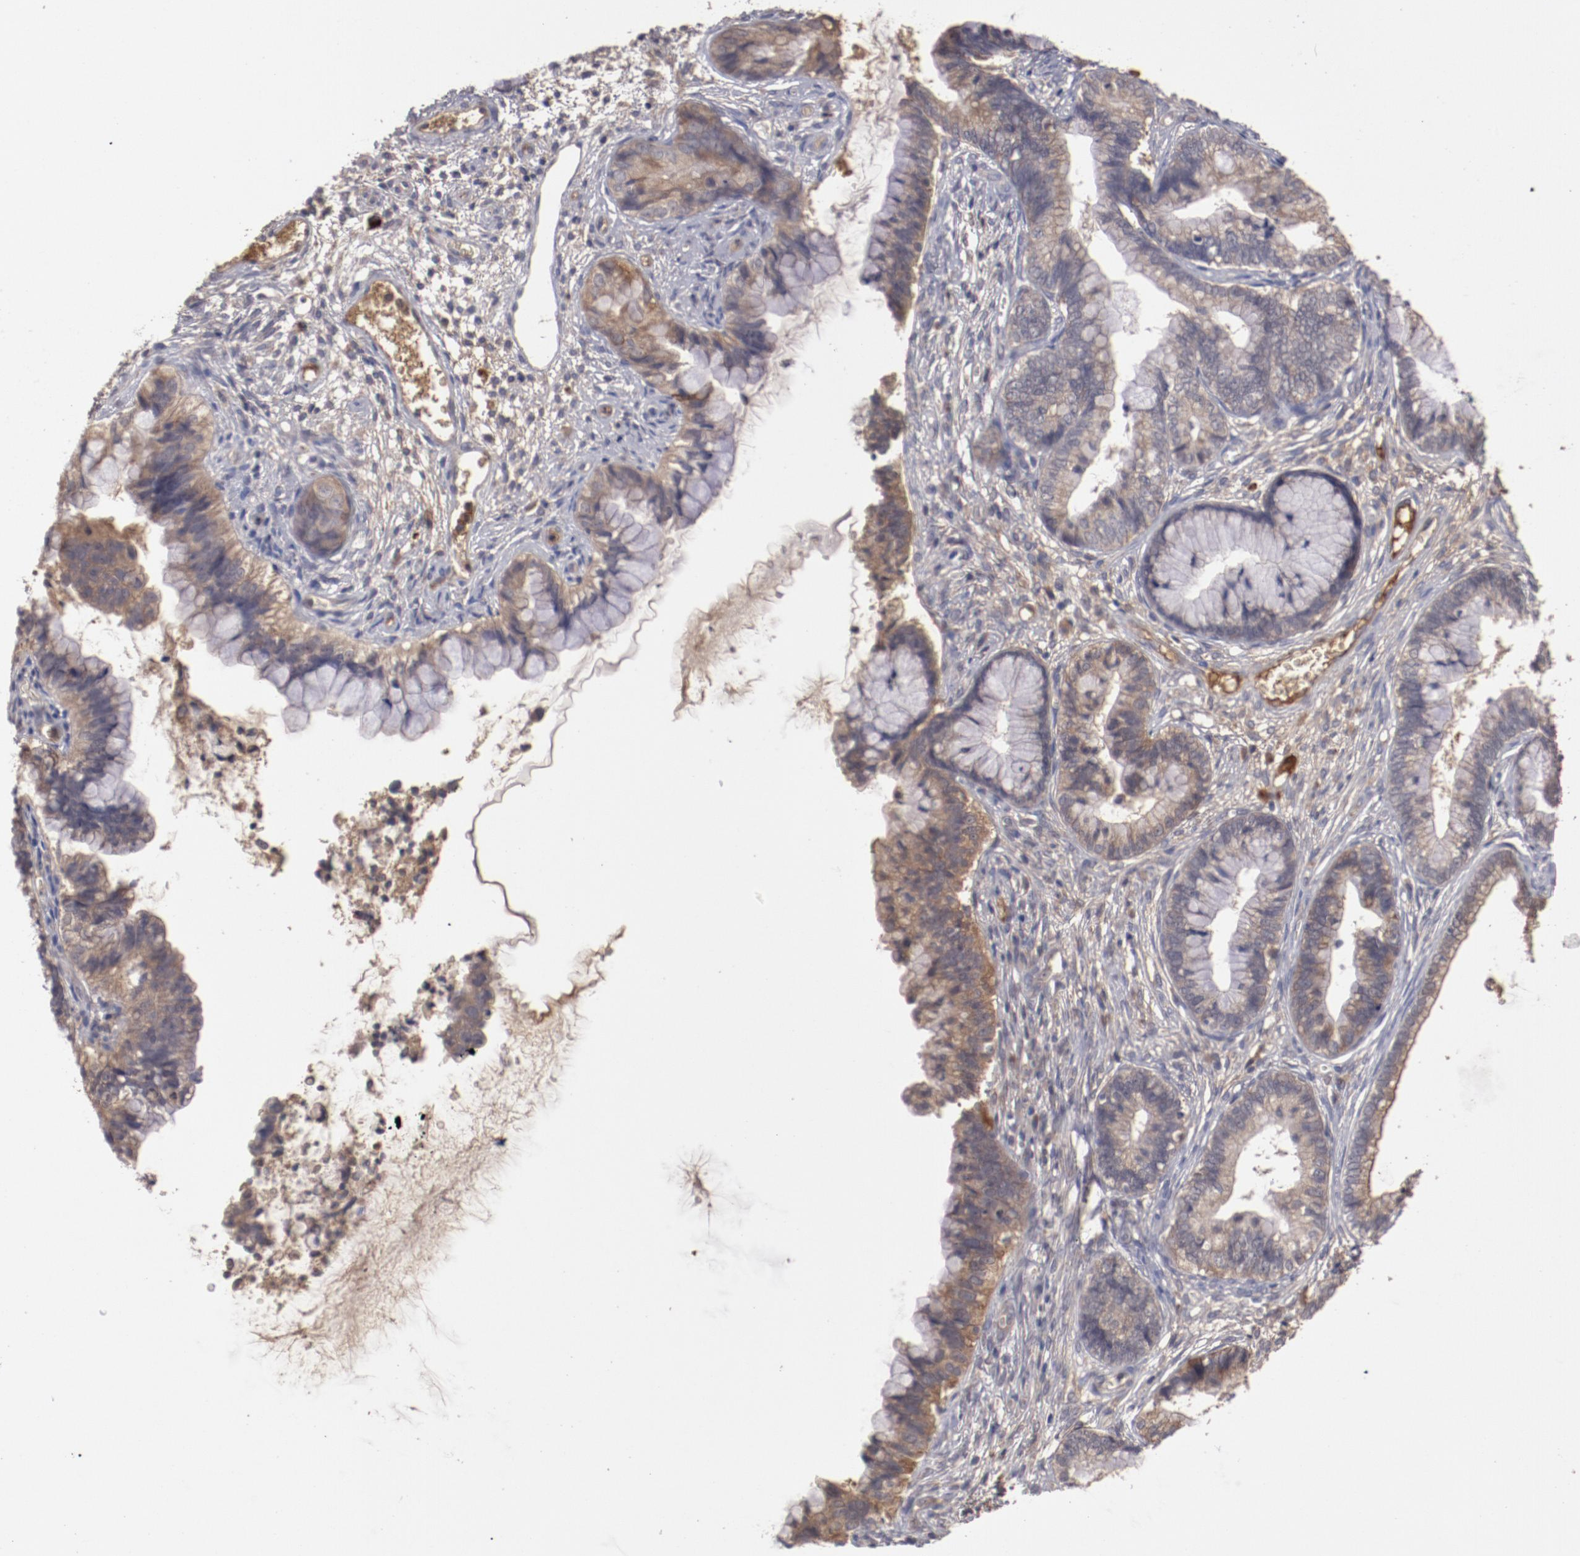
{"staining": {"intensity": "moderate", "quantity": "25%-75%", "location": "cytoplasmic/membranous"}, "tissue": "cervical cancer", "cell_type": "Tumor cells", "image_type": "cancer", "snomed": [{"axis": "morphology", "description": "Adenocarcinoma, NOS"}, {"axis": "topography", "description": "Cervix"}], "caption": "The micrograph demonstrates immunohistochemical staining of cervical cancer (adenocarcinoma). There is moderate cytoplasmic/membranous staining is identified in about 25%-75% of tumor cells. The staining was performed using DAB, with brown indicating positive protein expression. Nuclei are stained blue with hematoxylin.", "gene": "CP", "patient": {"sex": "female", "age": 44}}